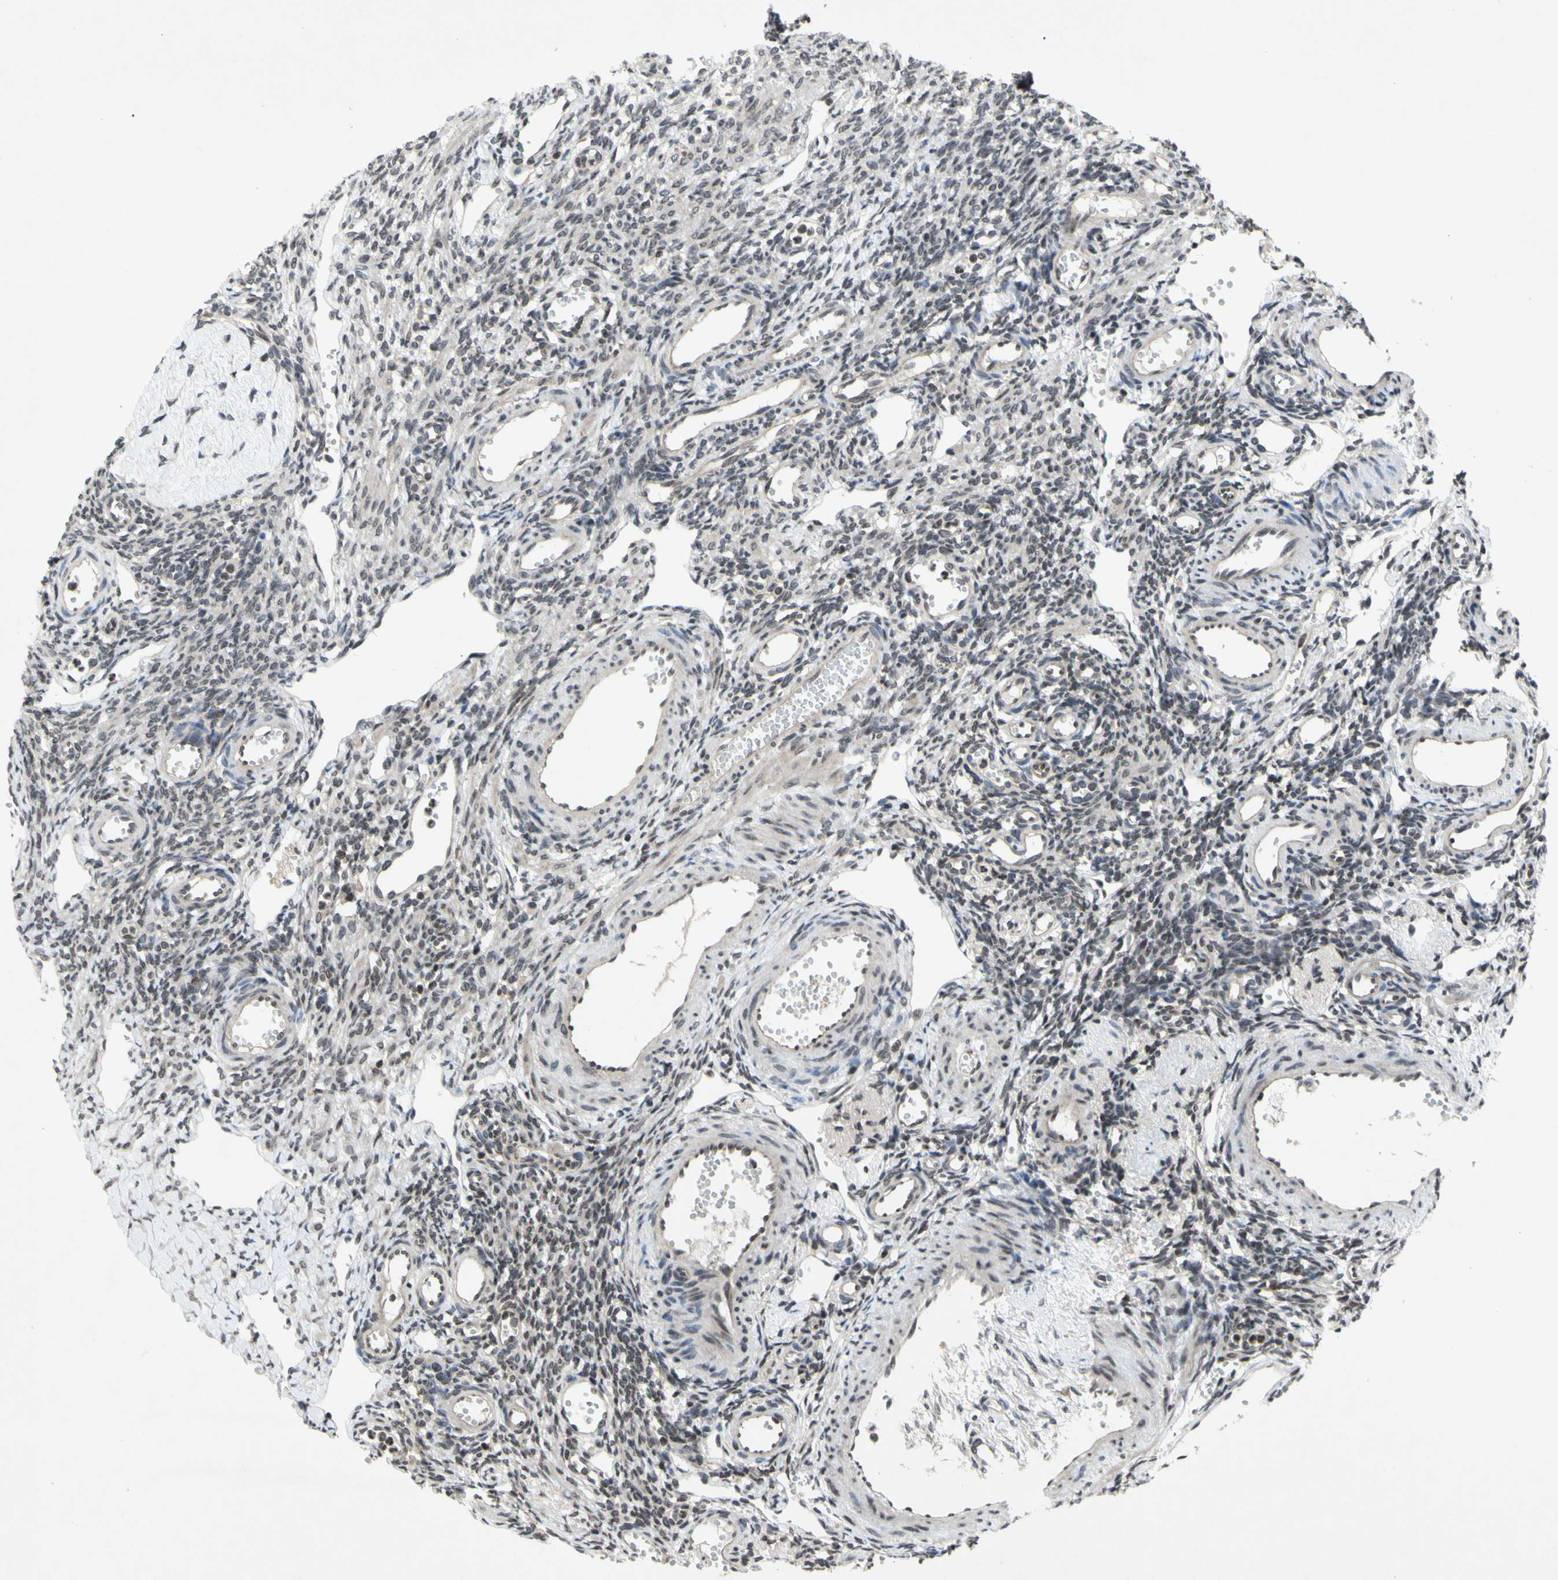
{"staining": {"intensity": "moderate", "quantity": ">75%", "location": "cytoplasmic/membranous"}, "tissue": "ovary", "cell_type": "Follicle cells", "image_type": "normal", "snomed": [{"axis": "morphology", "description": "Normal tissue, NOS"}, {"axis": "topography", "description": "Ovary"}], "caption": "DAB (3,3'-diaminobenzidine) immunohistochemical staining of normal human ovary reveals moderate cytoplasmic/membranous protein expression in about >75% of follicle cells.", "gene": "XPO1", "patient": {"sex": "female", "age": 33}}